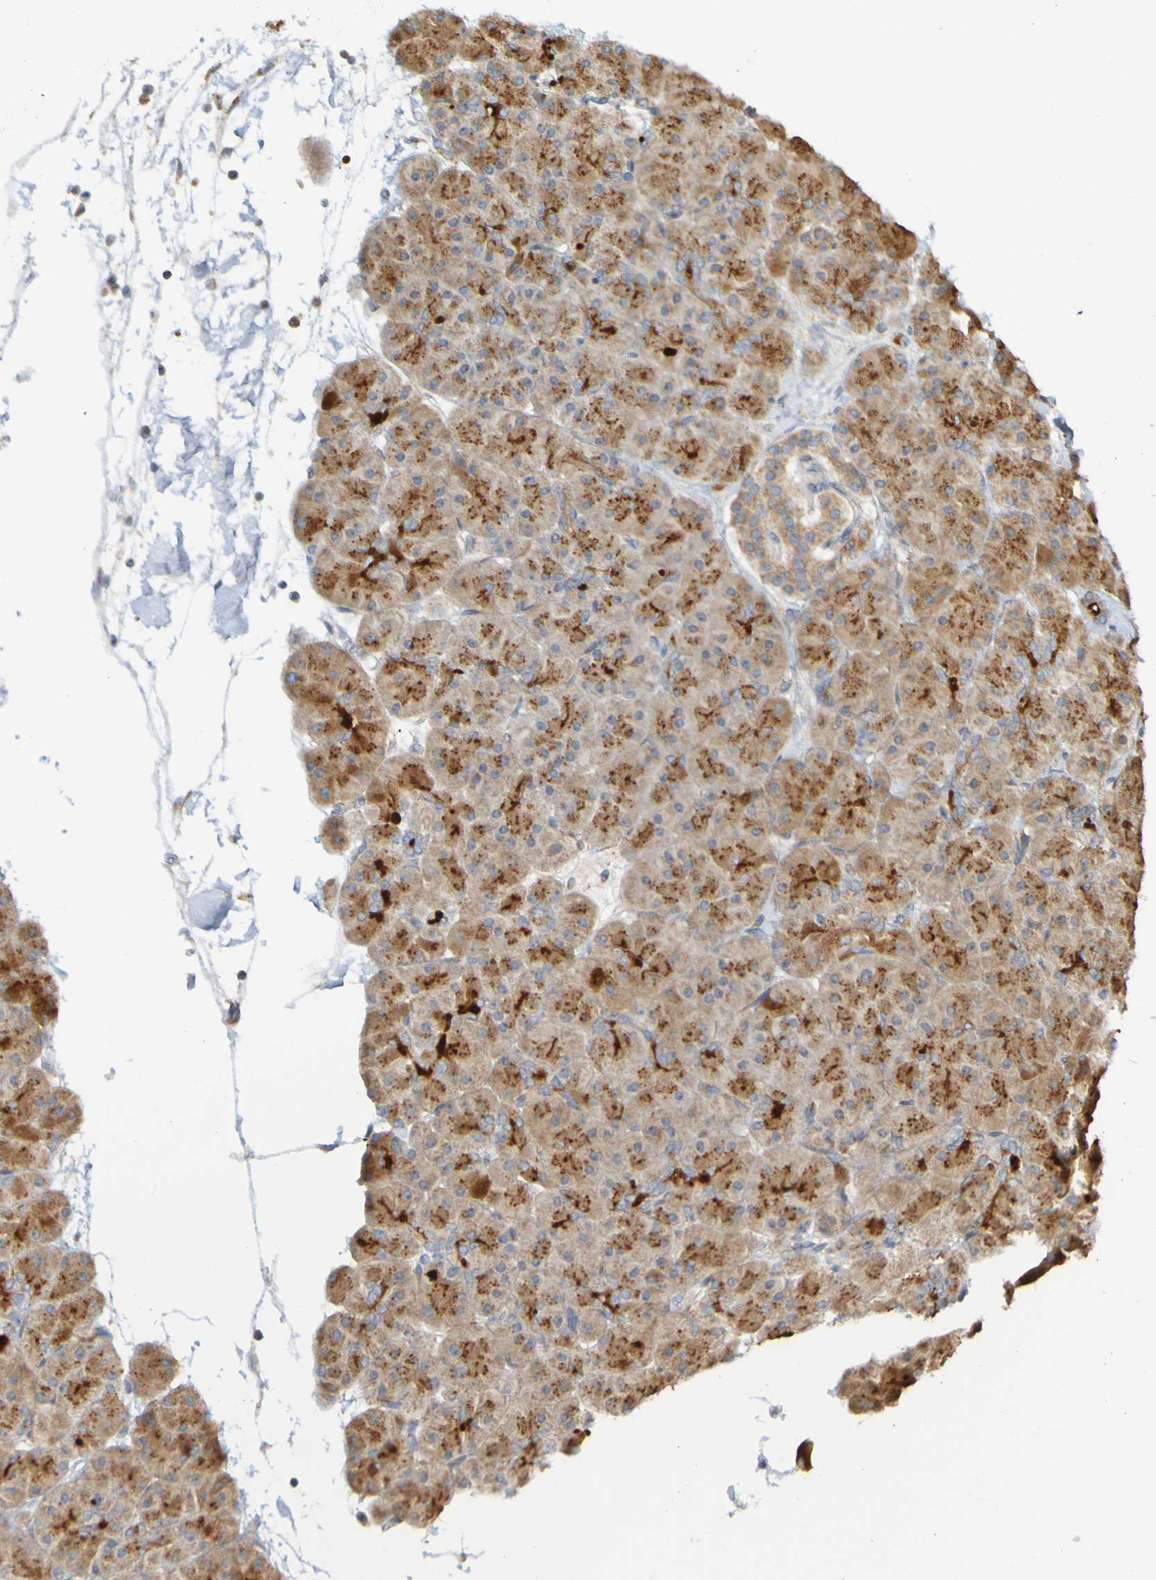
{"staining": {"intensity": "strong", "quantity": ">75%", "location": "cytoplasmic/membranous"}, "tissue": "pancreas", "cell_type": "Exocrine glandular cells", "image_type": "normal", "snomed": [{"axis": "morphology", "description": "Normal tissue, NOS"}, {"axis": "topography", "description": "Pancreas"}], "caption": "Immunohistochemistry micrograph of unremarkable human pancreas stained for a protein (brown), which demonstrates high levels of strong cytoplasmic/membranous staining in approximately >75% of exocrine glandular cells.", "gene": "TMBIM1", "patient": {"sex": "male", "age": 66}}